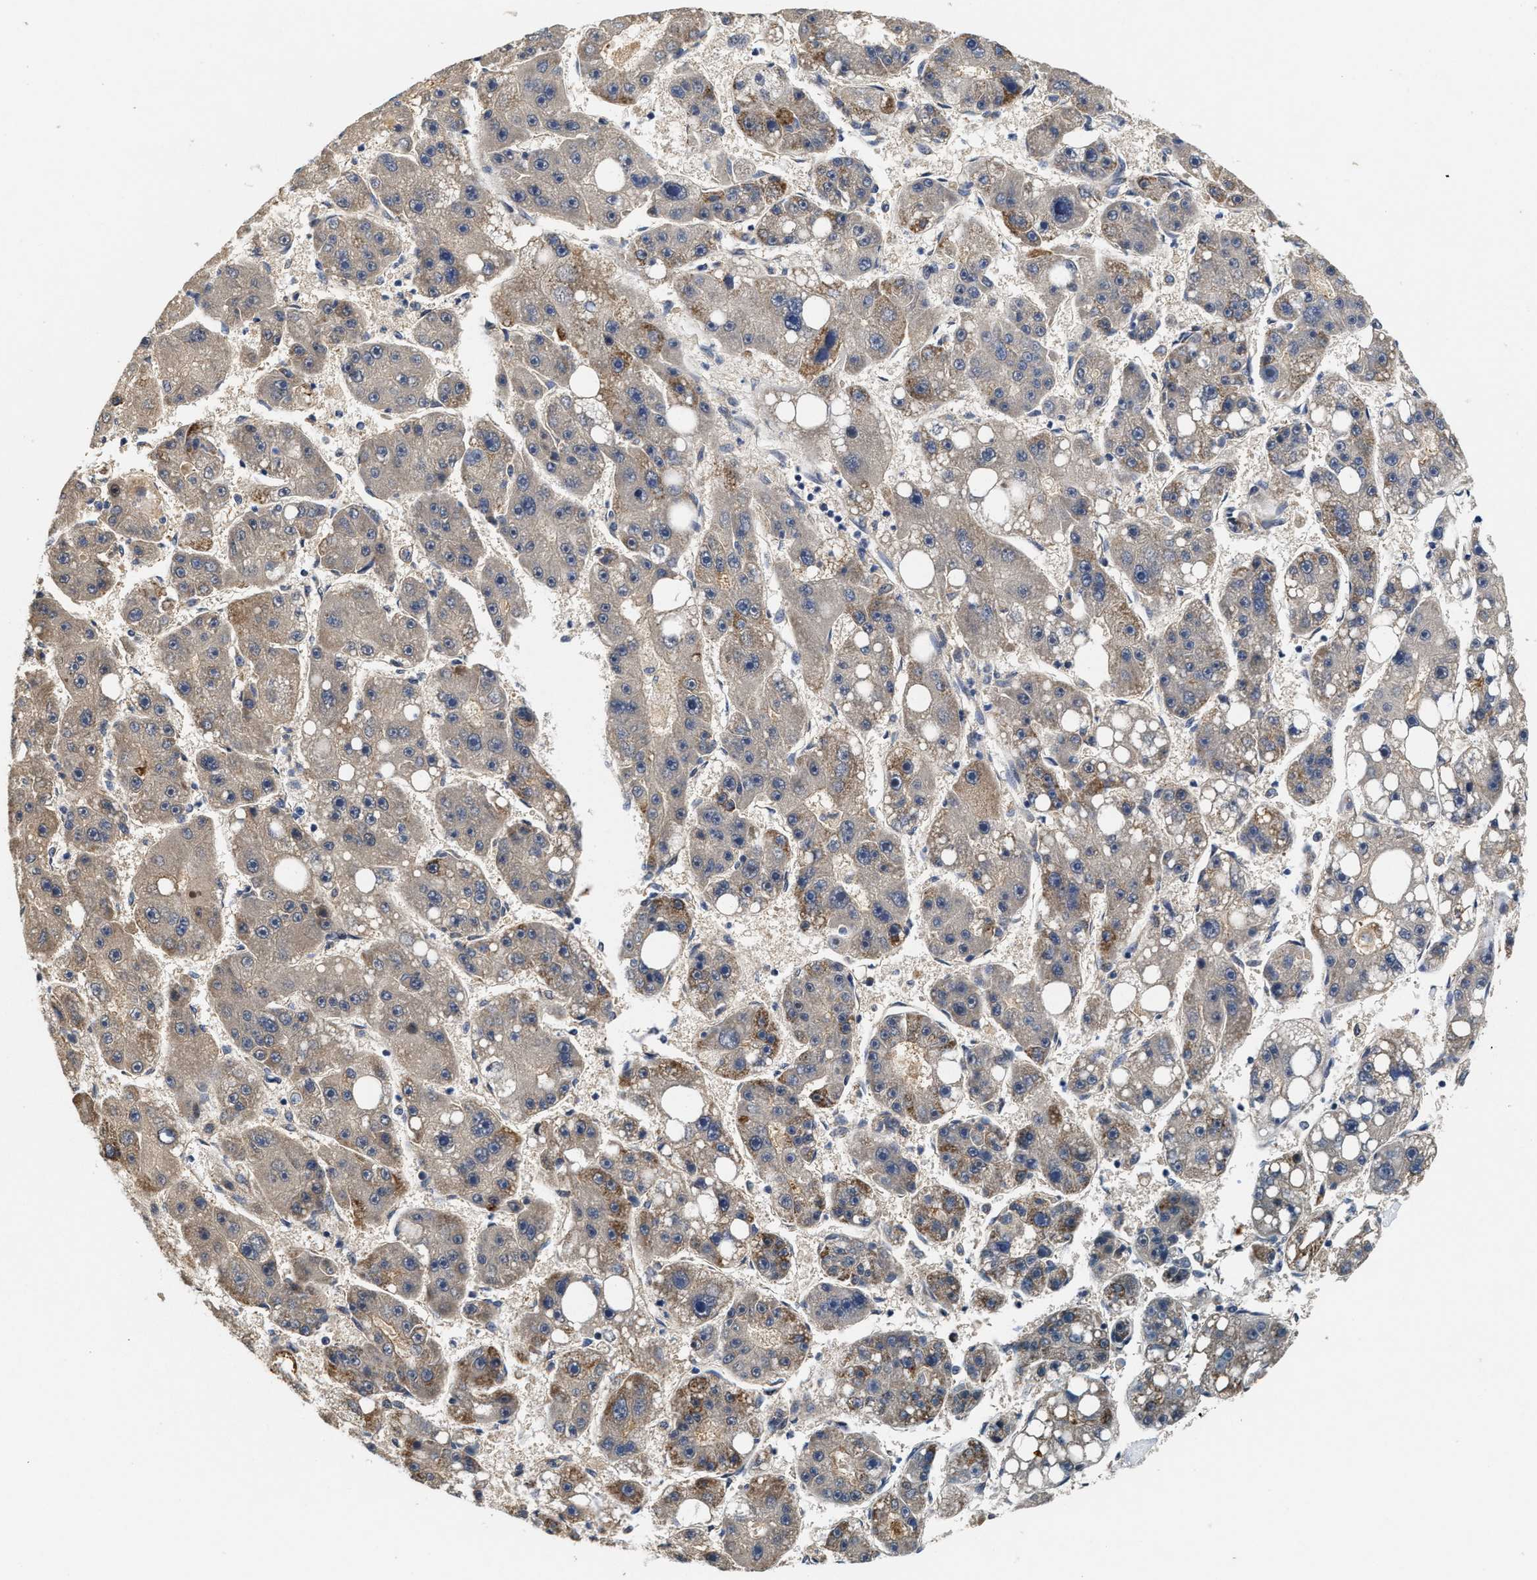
{"staining": {"intensity": "moderate", "quantity": "<25%", "location": "cytoplasmic/membranous"}, "tissue": "liver cancer", "cell_type": "Tumor cells", "image_type": "cancer", "snomed": [{"axis": "morphology", "description": "Carcinoma, Hepatocellular, NOS"}, {"axis": "topography", "description": "Liver"}], "caption": "Protein staining by immunohistochemistry (IHC) displays moderate cytoplasmic/membranous expression in approximately <25% of tumor cells in liver cancer.", "gene": "SCYL2", "patient": {"sex": "female", "age": 61}}